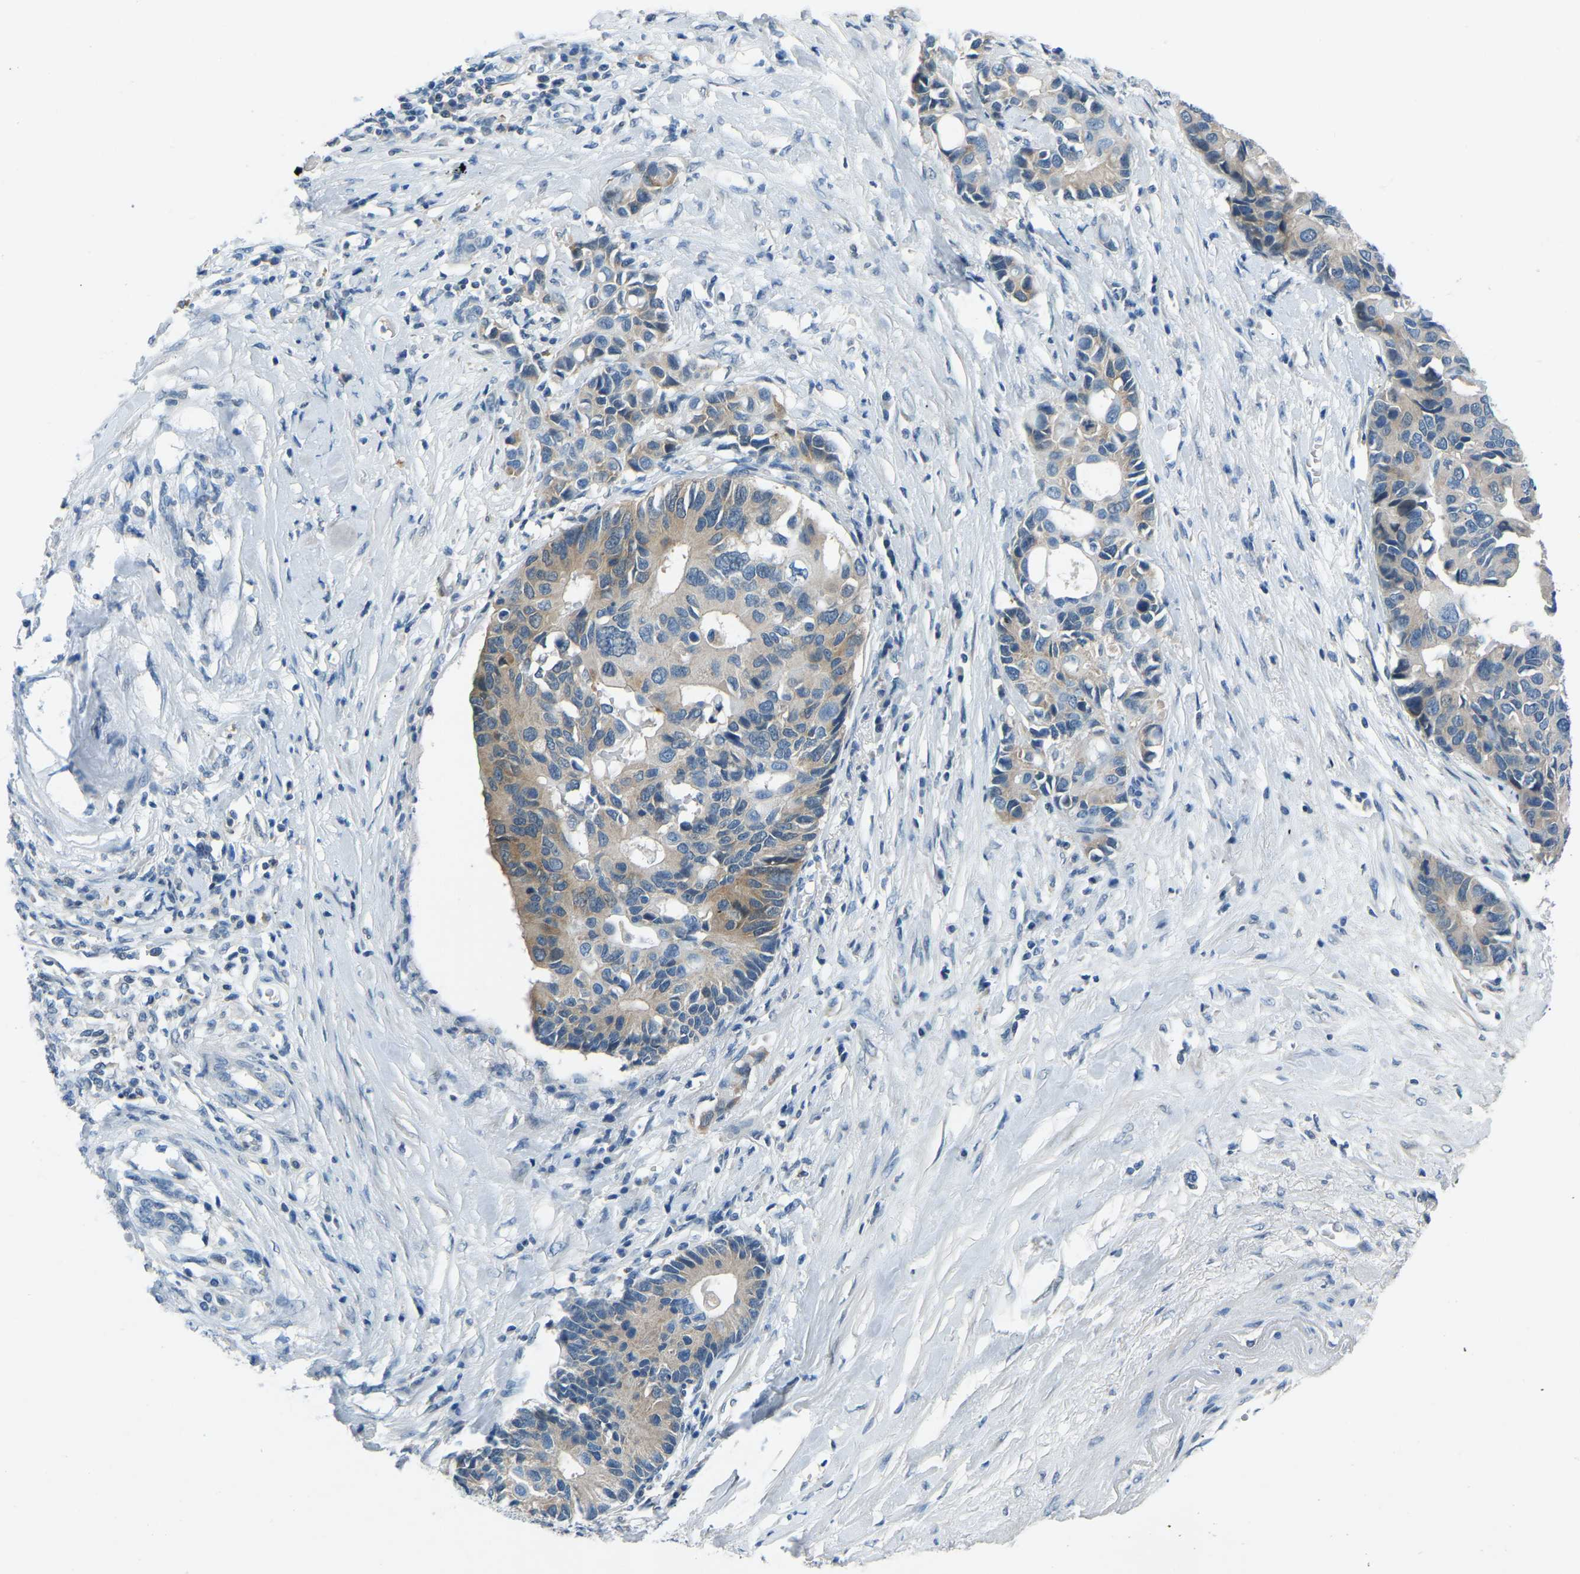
{"staining": {"intensity": "moderate", "quantity": "<25%", "location": "cytoplasmic/membranous"}, "tissue": "pancreatic cancer", "cell_type": "Tumor cells", "image_type": "cancer", "snomed": [{"axis": "morphology", "description": "Adenocarcinoma, NOS"}, {"axis": "topography", "description": "Pancreas"}], "caption": "Pancreatic adenocarcinoma tissue reveals moderate cytoplasmic/membranous positivity in about <25% of tumor cells The protein is shown in brown color, while the nuclei are stained blue.", "gene": "XIRP1", "patient": {"sex": "female", "age": 56}}